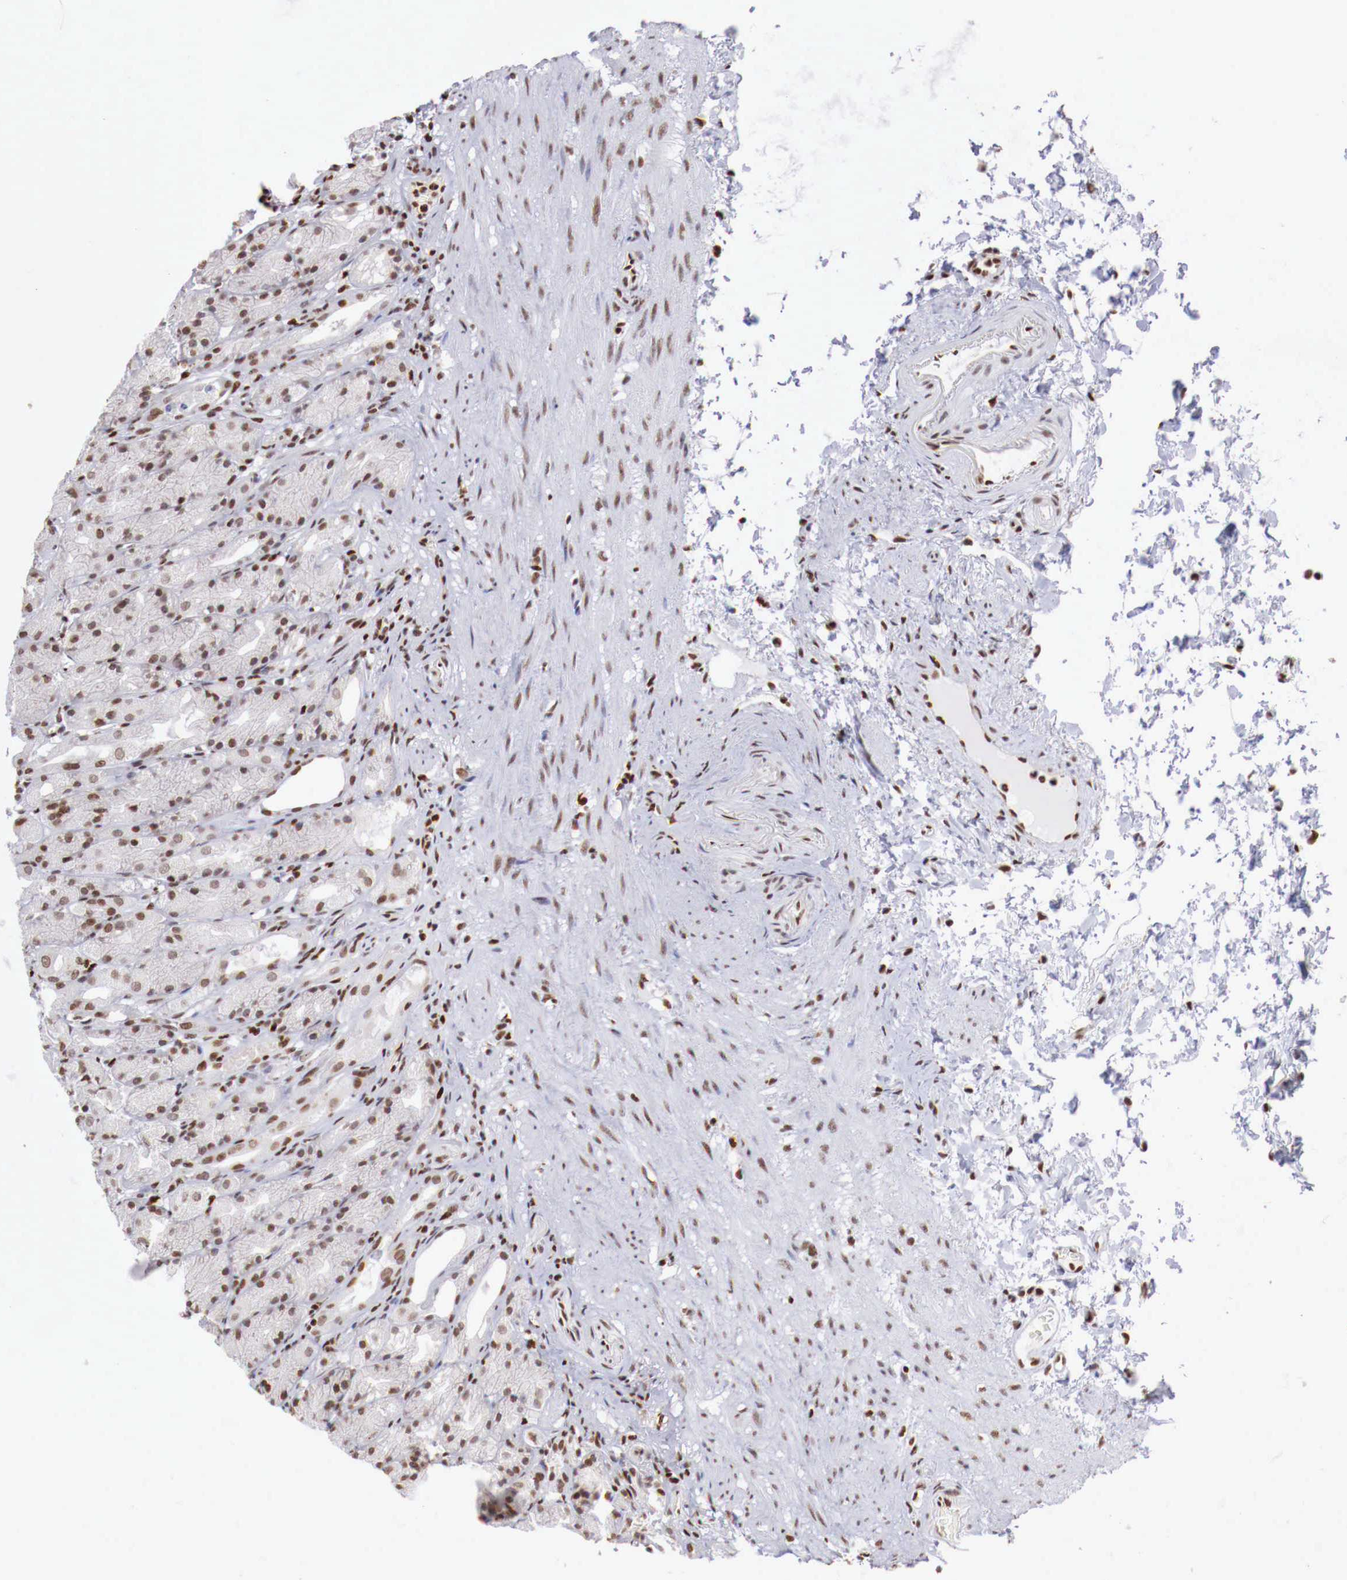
{"staining": {"intensity": "moderate", "quantity": ">75%", "location": "nuclear"}, "tissue": "stomach", "cell_type": "Glandular cells", "image_type": "normal", "snomed": [{"axis": "morphology", "description": "Normal tissue, NOS"}, {"axis": "topography", "description": "Stomach, upper"}], "caption": "A brown stain shows moderate nuclear expression of a protein in glandular cells of normal stomach. (brown staining indicates protein expression, while blue staining denotes nuclei).", "gene": "MAX", "patient": {"sex": "female", "age": 75}}